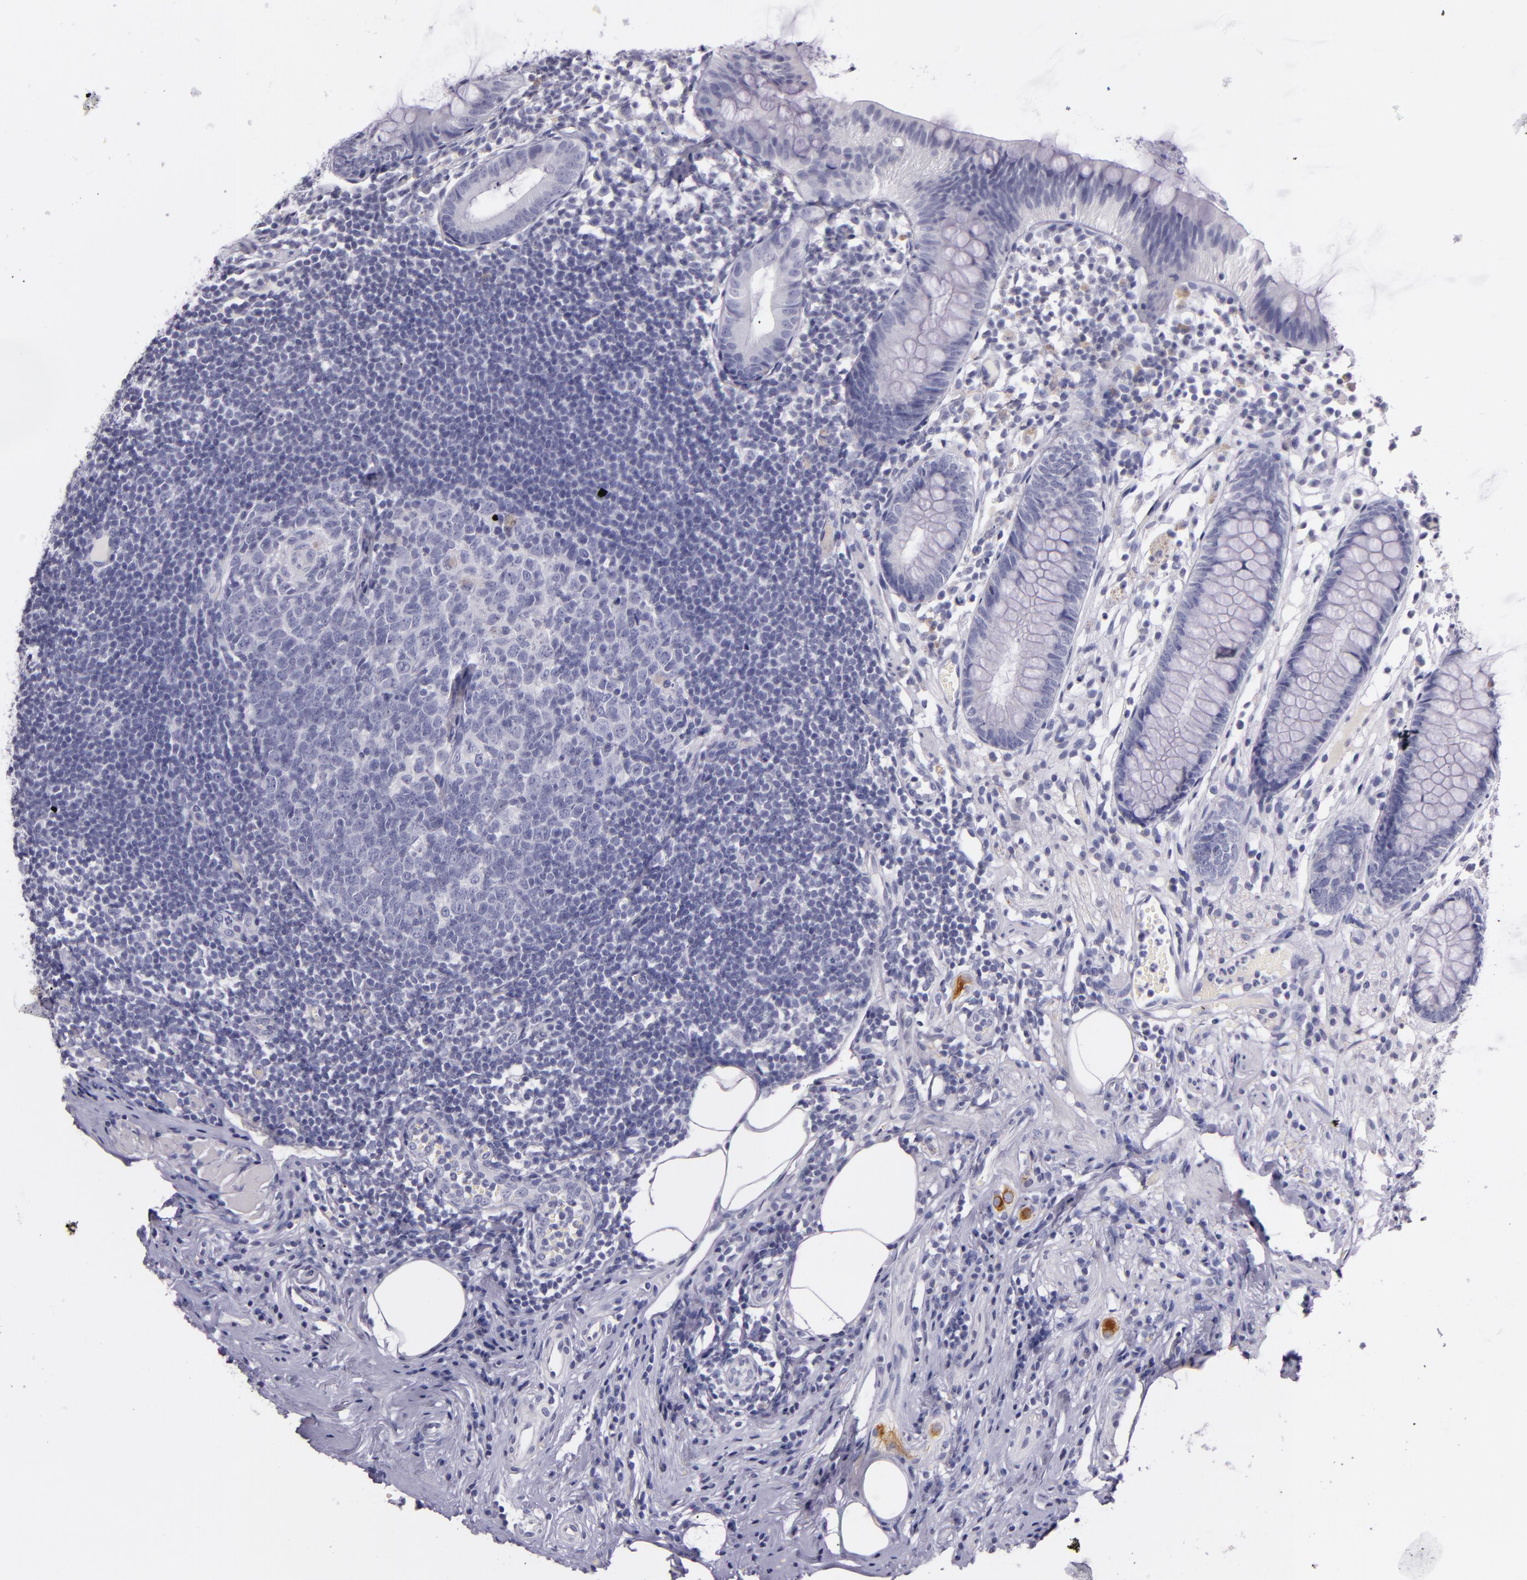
{"staining": {"intensity": "negative", "quantity": "none", "location": "none"}, "tissue": "appendix", "cell_type": "Glandular cells", "image_type": "normal", "snomed": [{"axis": "morphology", "description": "Normal tissue, NOS"}, {"axis": "topography", "description": "Appendix"}], "caption": "Histopathology image shows no significant protein positivity in glandular cells of unremarkable appendix. (Stains: DAB (3,3'-diaminobenzidine) immunohistochemistry with hematoxylin counter stain, Microscopy: brightfield microscopy at high magnification).", "gene": "INA", "patient": {"sex": "male", "age": 38}}